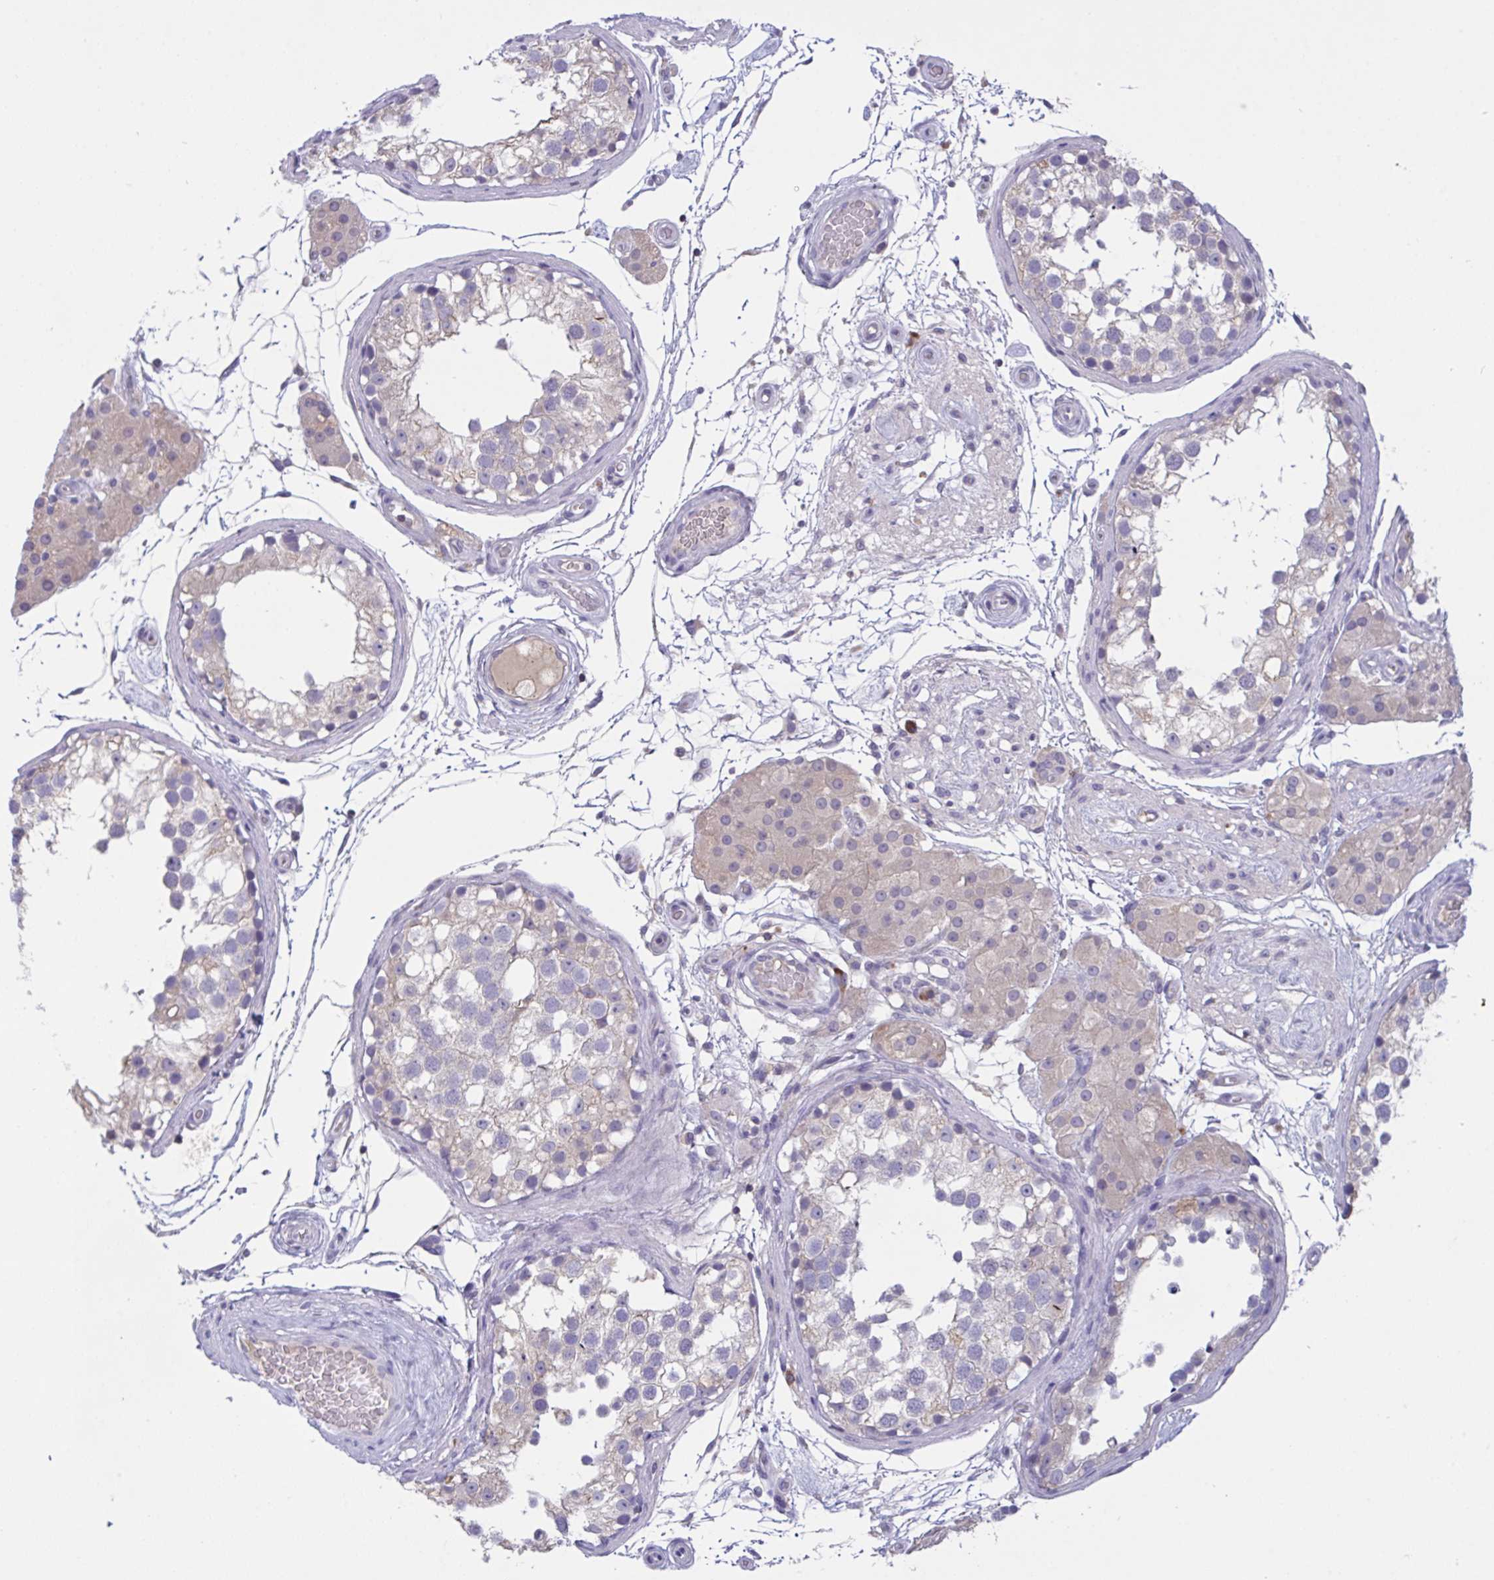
{"staining": {"intensity": "negative", "quantity": "none", "location": "none"}, "tissue": "testis", "cell_type": "Cells in seminiferous ducts", "image_type": "normal", "snomed": [{"axis": "morphology", "description": "Normal tissue, NOS"}, {"axis": "morphology", "description": "Seminoma, NOS"}, {"axis": "topography", "description": "Testis"}], "caption": "Immunohistochemical staining of unremarkable human testis exhibits no significant expression in cells in seminiferous ducts.", "gene": "TMEM41A", "patient": {"sex": "male", "age": 65}}